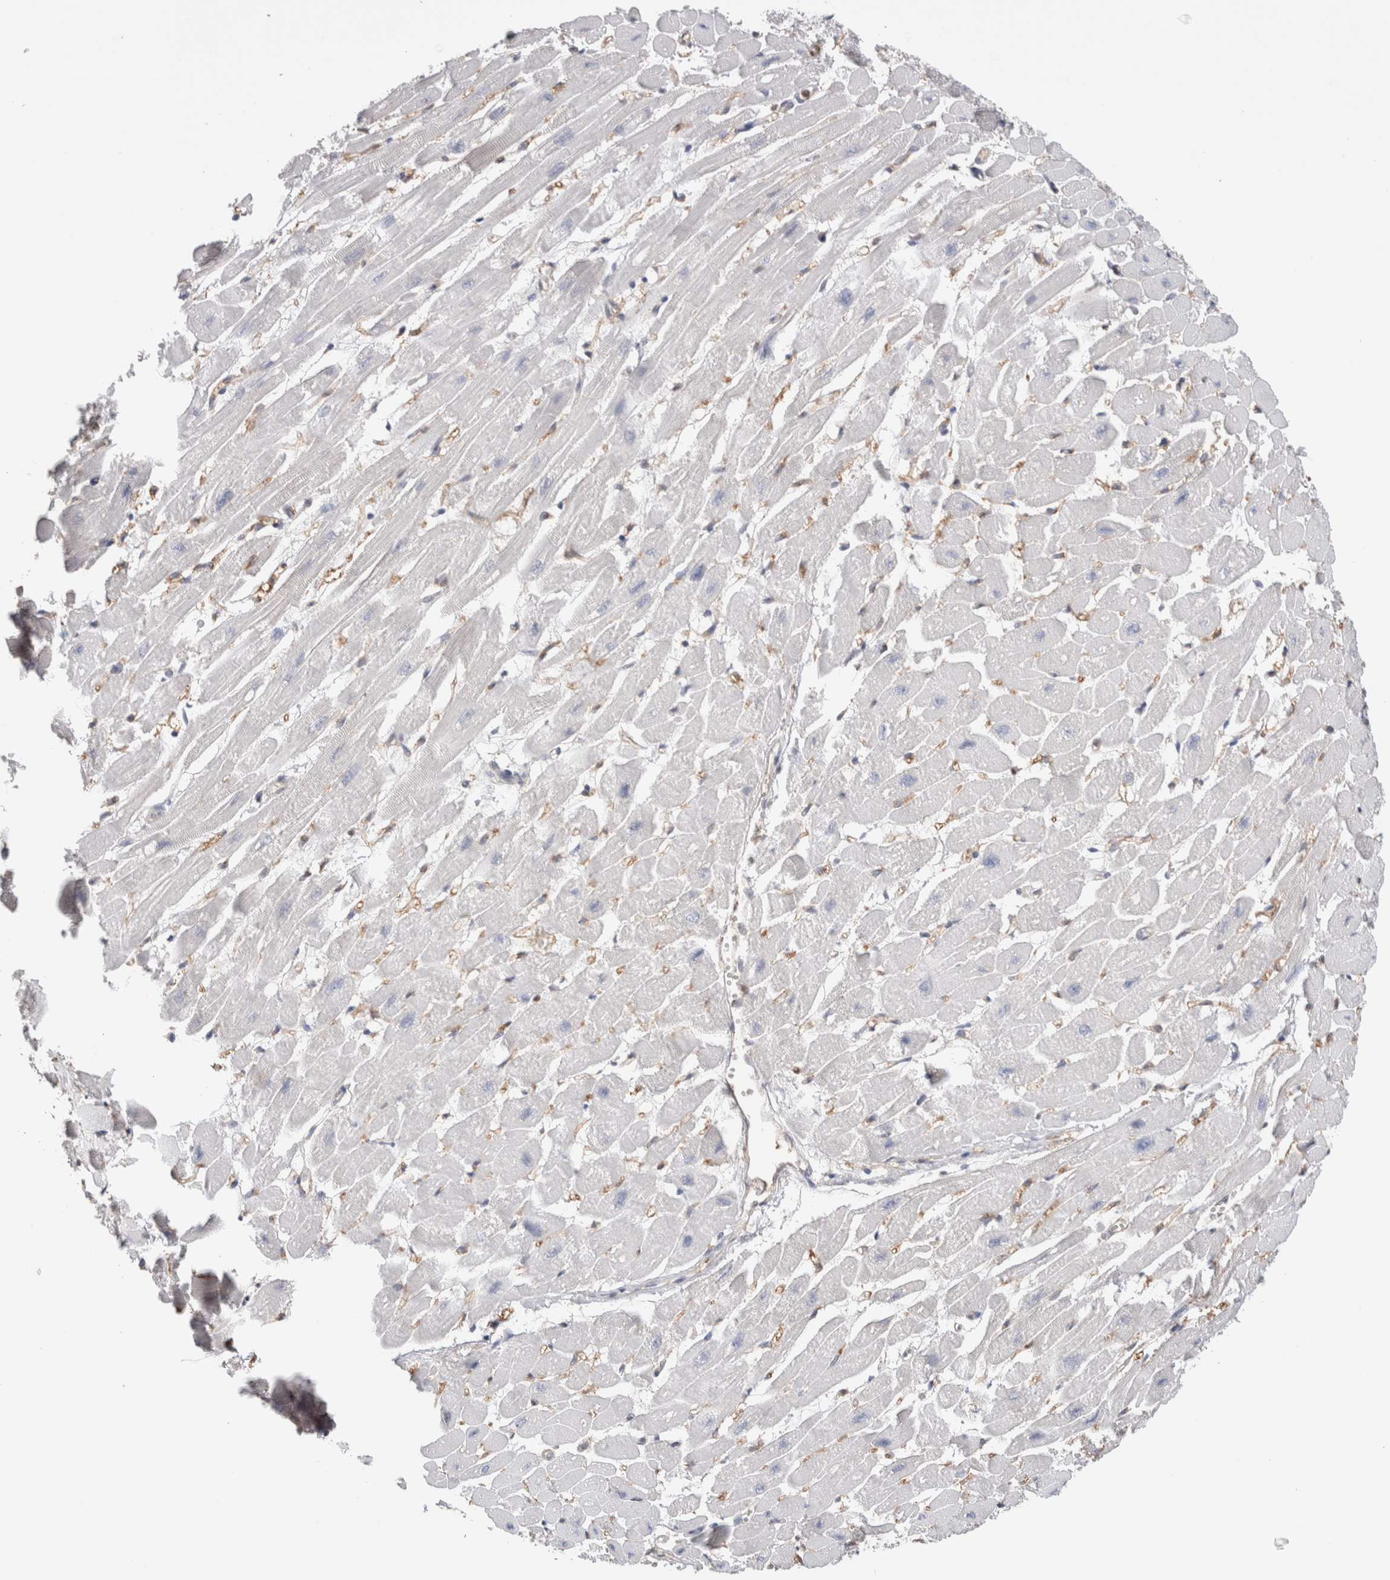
{"staining": {"intensity": "weak", "quantity": "<25%", "location": "cytoplasmic/membranous"}, "tissue": "heart muscle", "cell_type": "Cardiomyocytes", "image_type": "normal", "snomed": [{"axis": "morphology", "description": "Normal tissue, NOS"}, {"axis": "topography", "description": "Heart"}], "caption": "Heart muscle was stained to show a protein in brown. There is no significant staining in cardiomyocytes. (DAB (3,3'-diaminobenzidine) immunohistochemistry, high magnification).", "gene": "CAPN2", "patient": {"sex": "female", "age": 54}}